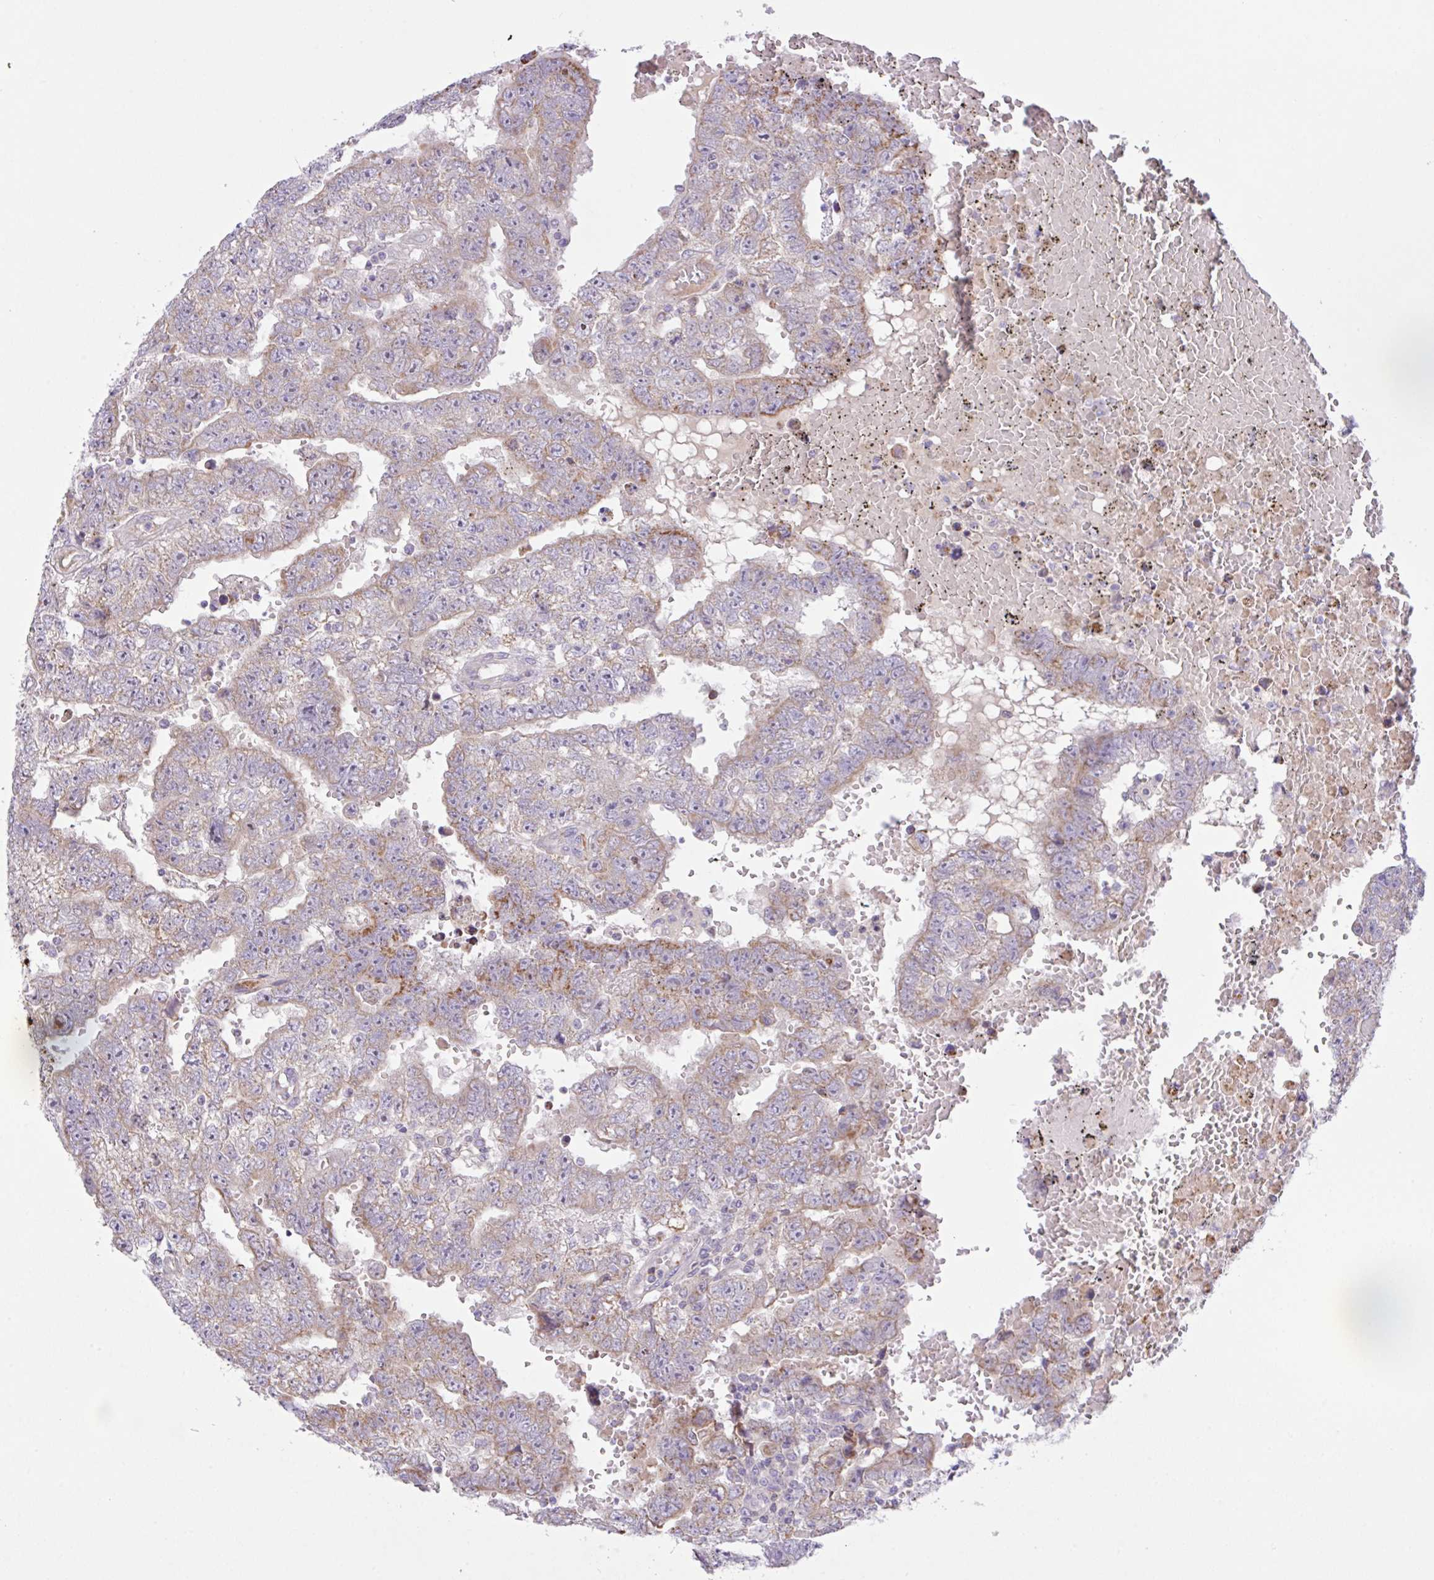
{"staining": {"intensity": "moderate", "quantity": "25%-75%", "location": "cytoplasmic/membranous"}, "tissue": "testis cancer", "cell_type": "Tumor cells", "image_type": "cancer", "snomed": [{"axis": "morphology", "description": "Carcinoma, Embryonal, NOS"}, {"axis": "topography", "description": "Testis"}], "caption": "Immunohistochemistry (IHC) histopathology image of neoplastic tissue: human testis embryonal carcinoma stained using immunohistochemistry (IHC) exhibits medium levels of moderate protein expression localized specifically in the cytoplasmic/membranous of tumor cells, appearing as a cytoplasmic/membranous brown color.", "gene": "CHDH", "patient": {"sex": "male", "age": 25}}